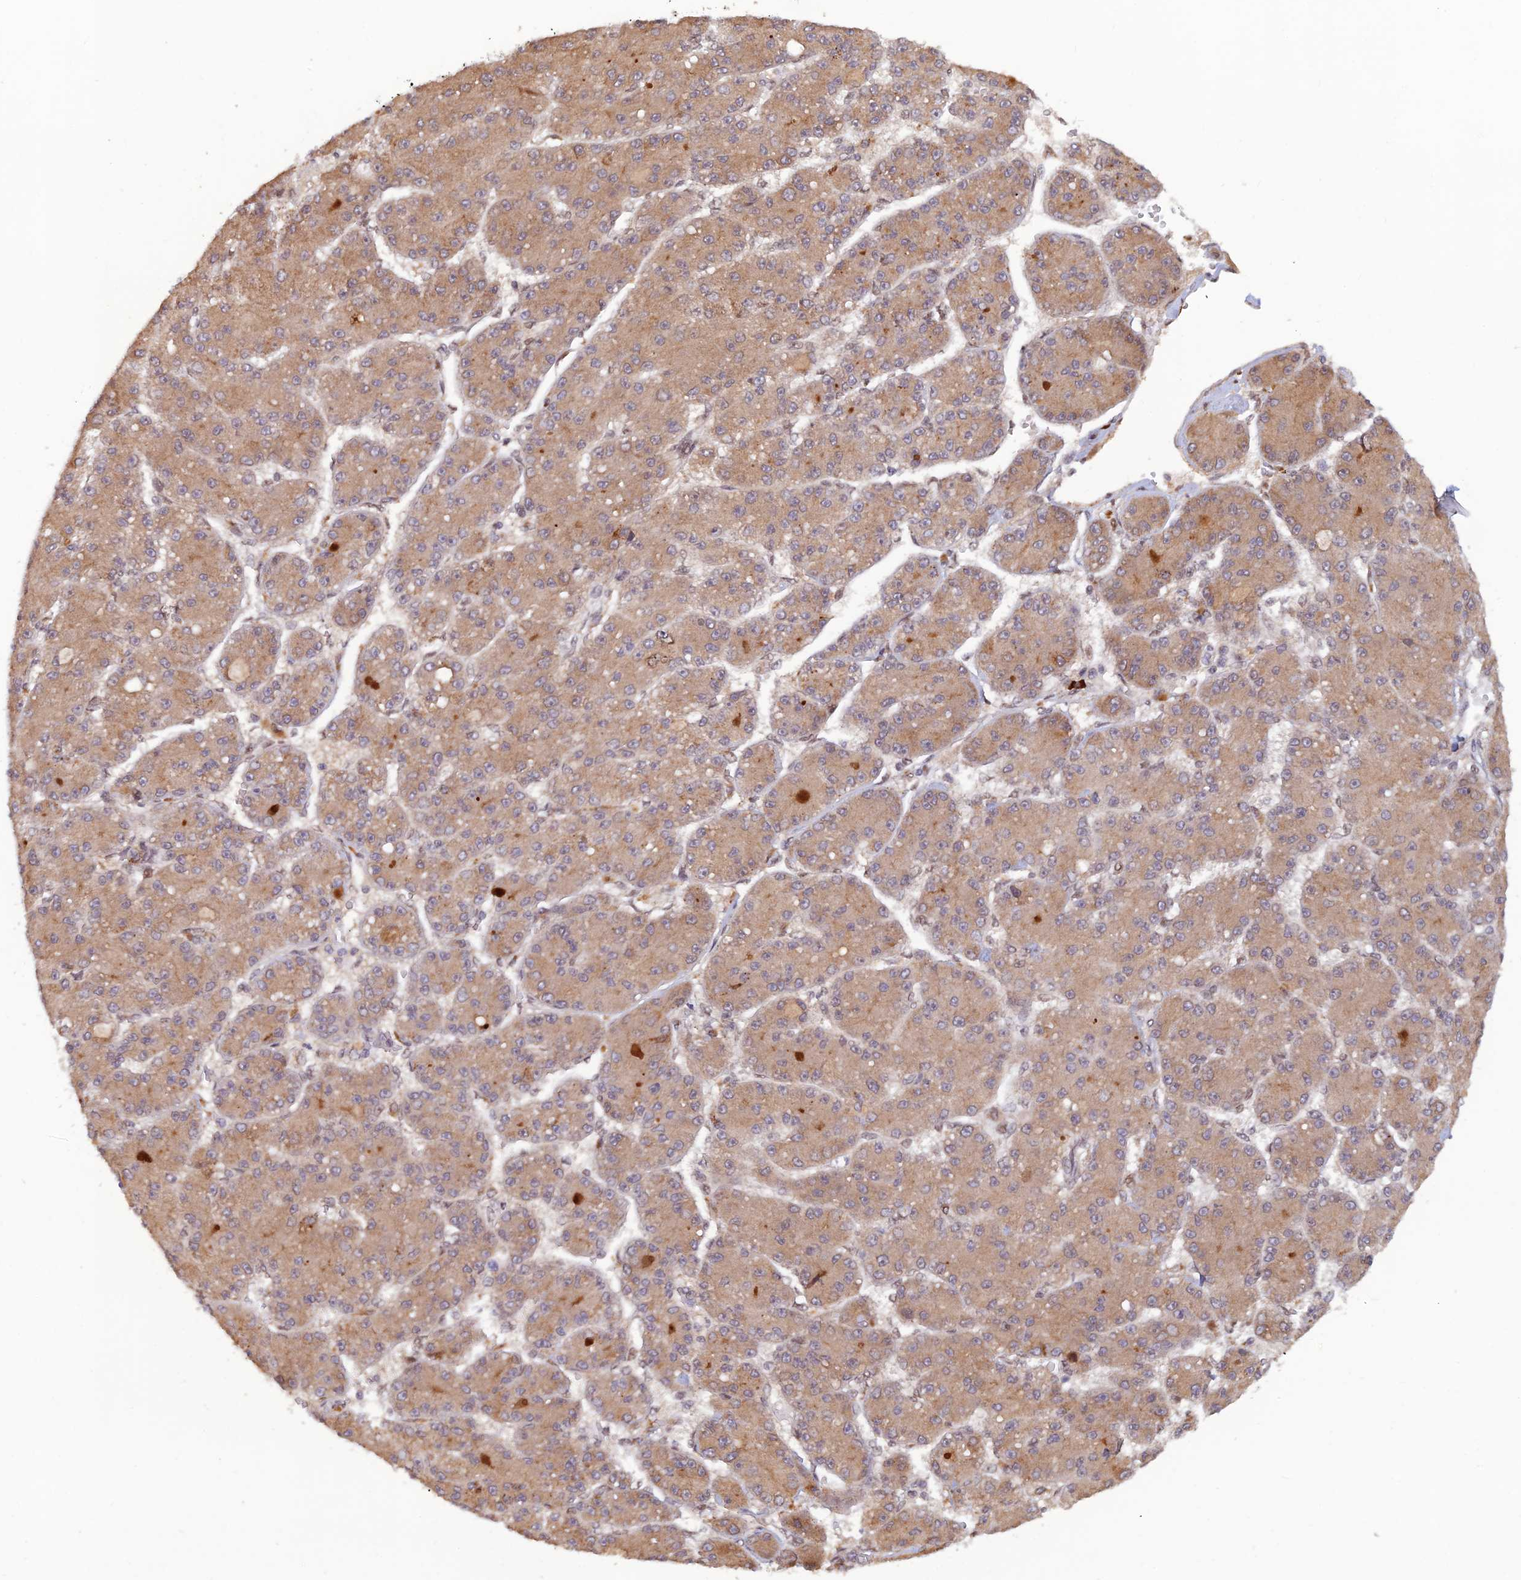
{"staining": {"intensity": "weak", "quantity": "25%-75%", "location": "nuclear"}, "tissue": "liver cancer", "cell_type": "Tumor cells", "image_type": "cancer", "snomed": [{"axis": "morphology", "description": "Carcinoma, Hepatocellular, NOS"}, {"axis": "topography", "description": "Liver"}], "caption": "IHC of liver cancer (hepatocellular carcinoma) displays low levels of weak nuclear staining in approximately 25%-75% of tumor cells.", "gene": "ZNF565", "patient": {"sex": "male", "age": 67}}